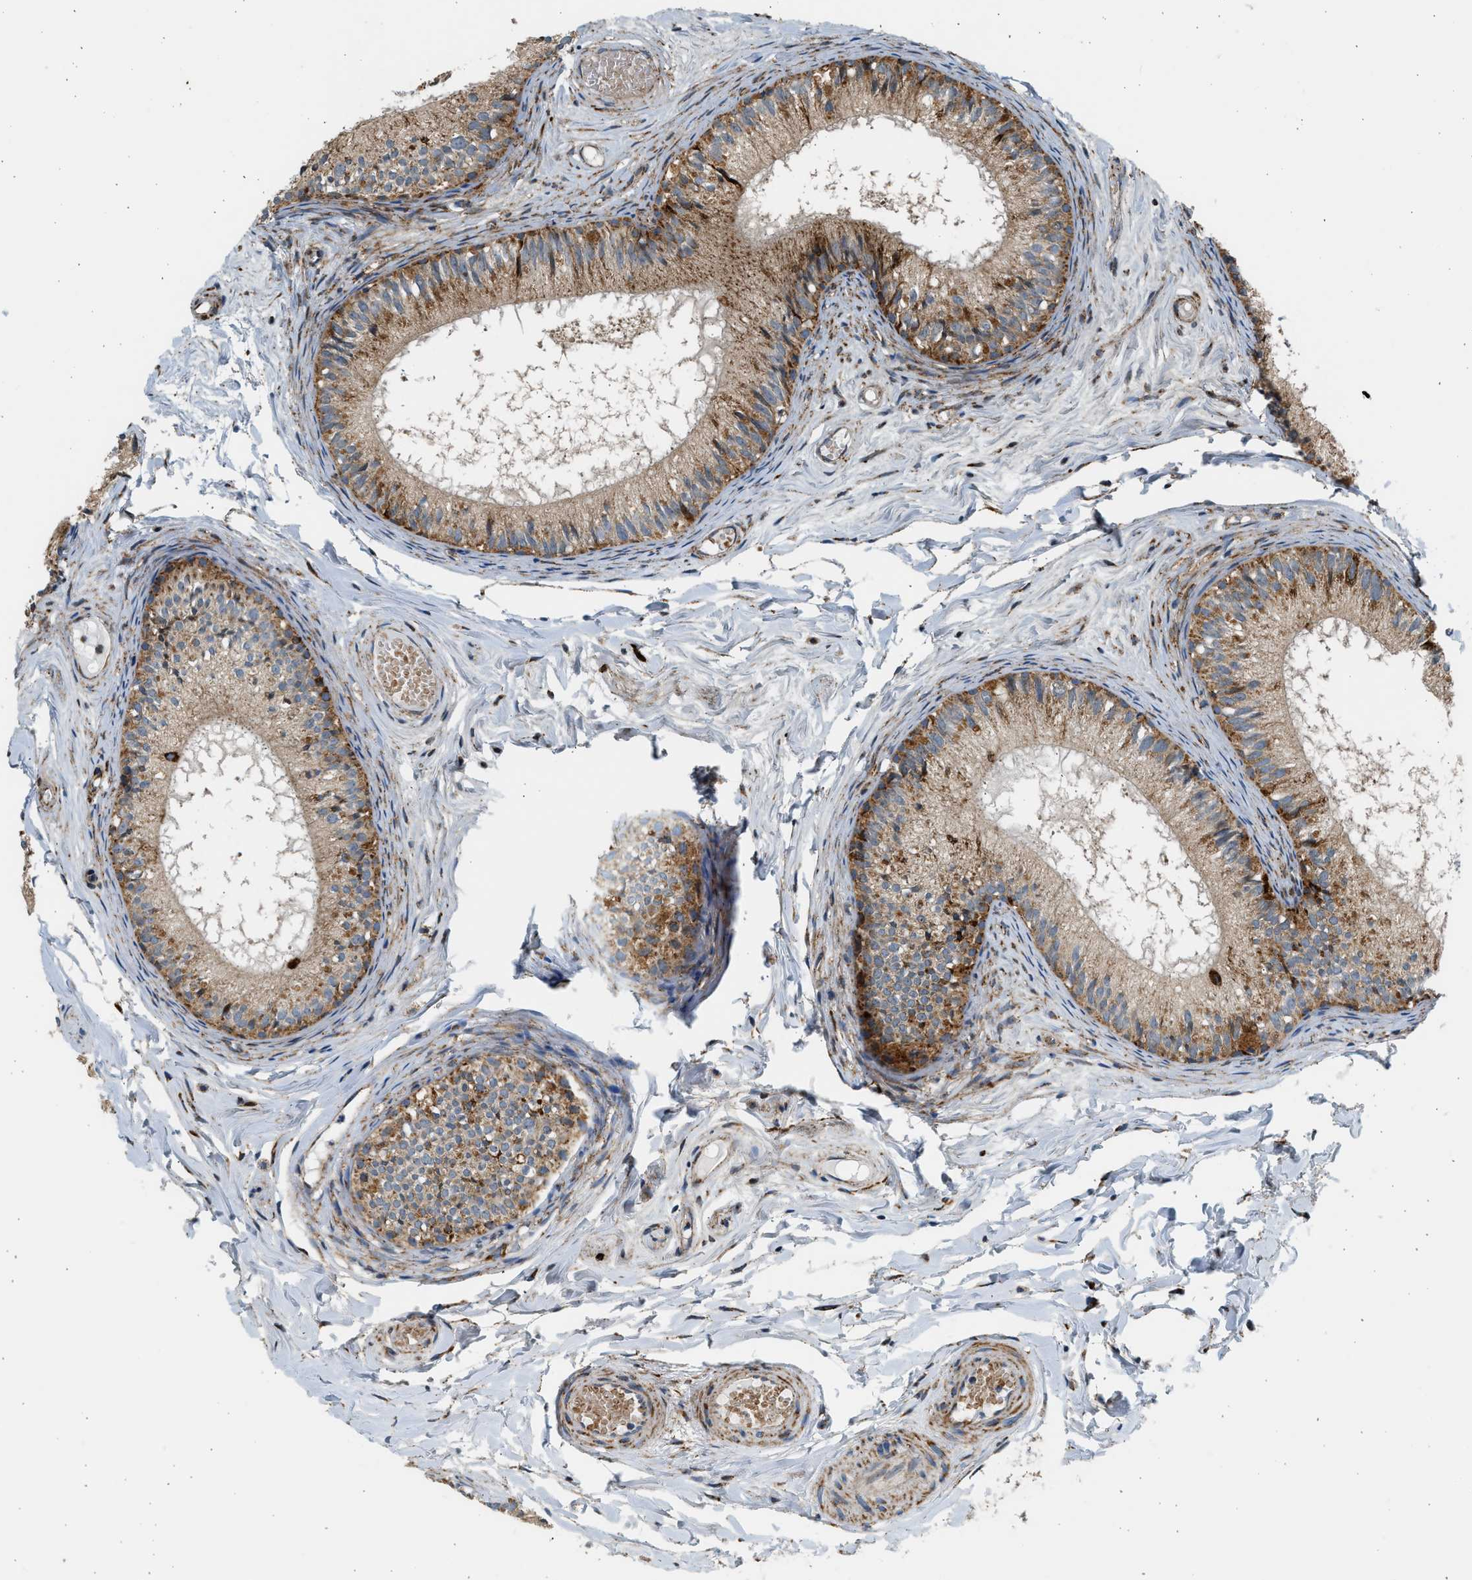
{"staining": {"intensity": "moderate", "quantity": ">75%", "location": "cytoplasmic/membranous"}, "tissue": "epididymis", "cell_type": "Glandular cells", "image_type": "normal", "snomed": [{"axis": "morphology", "description": "Normal tissue, NOS"}, {"axis": "topography", "description": "Epididymis"}], "caption": "Moderate cytoplasmic/membranous protein expression is identified in about >75% of glandular cells in epididymis. (Brightfield microscopy of DAB IHC at high magnification).", "gene": "KCNMB3", "patient": {"sex": "male", "age": 46}}